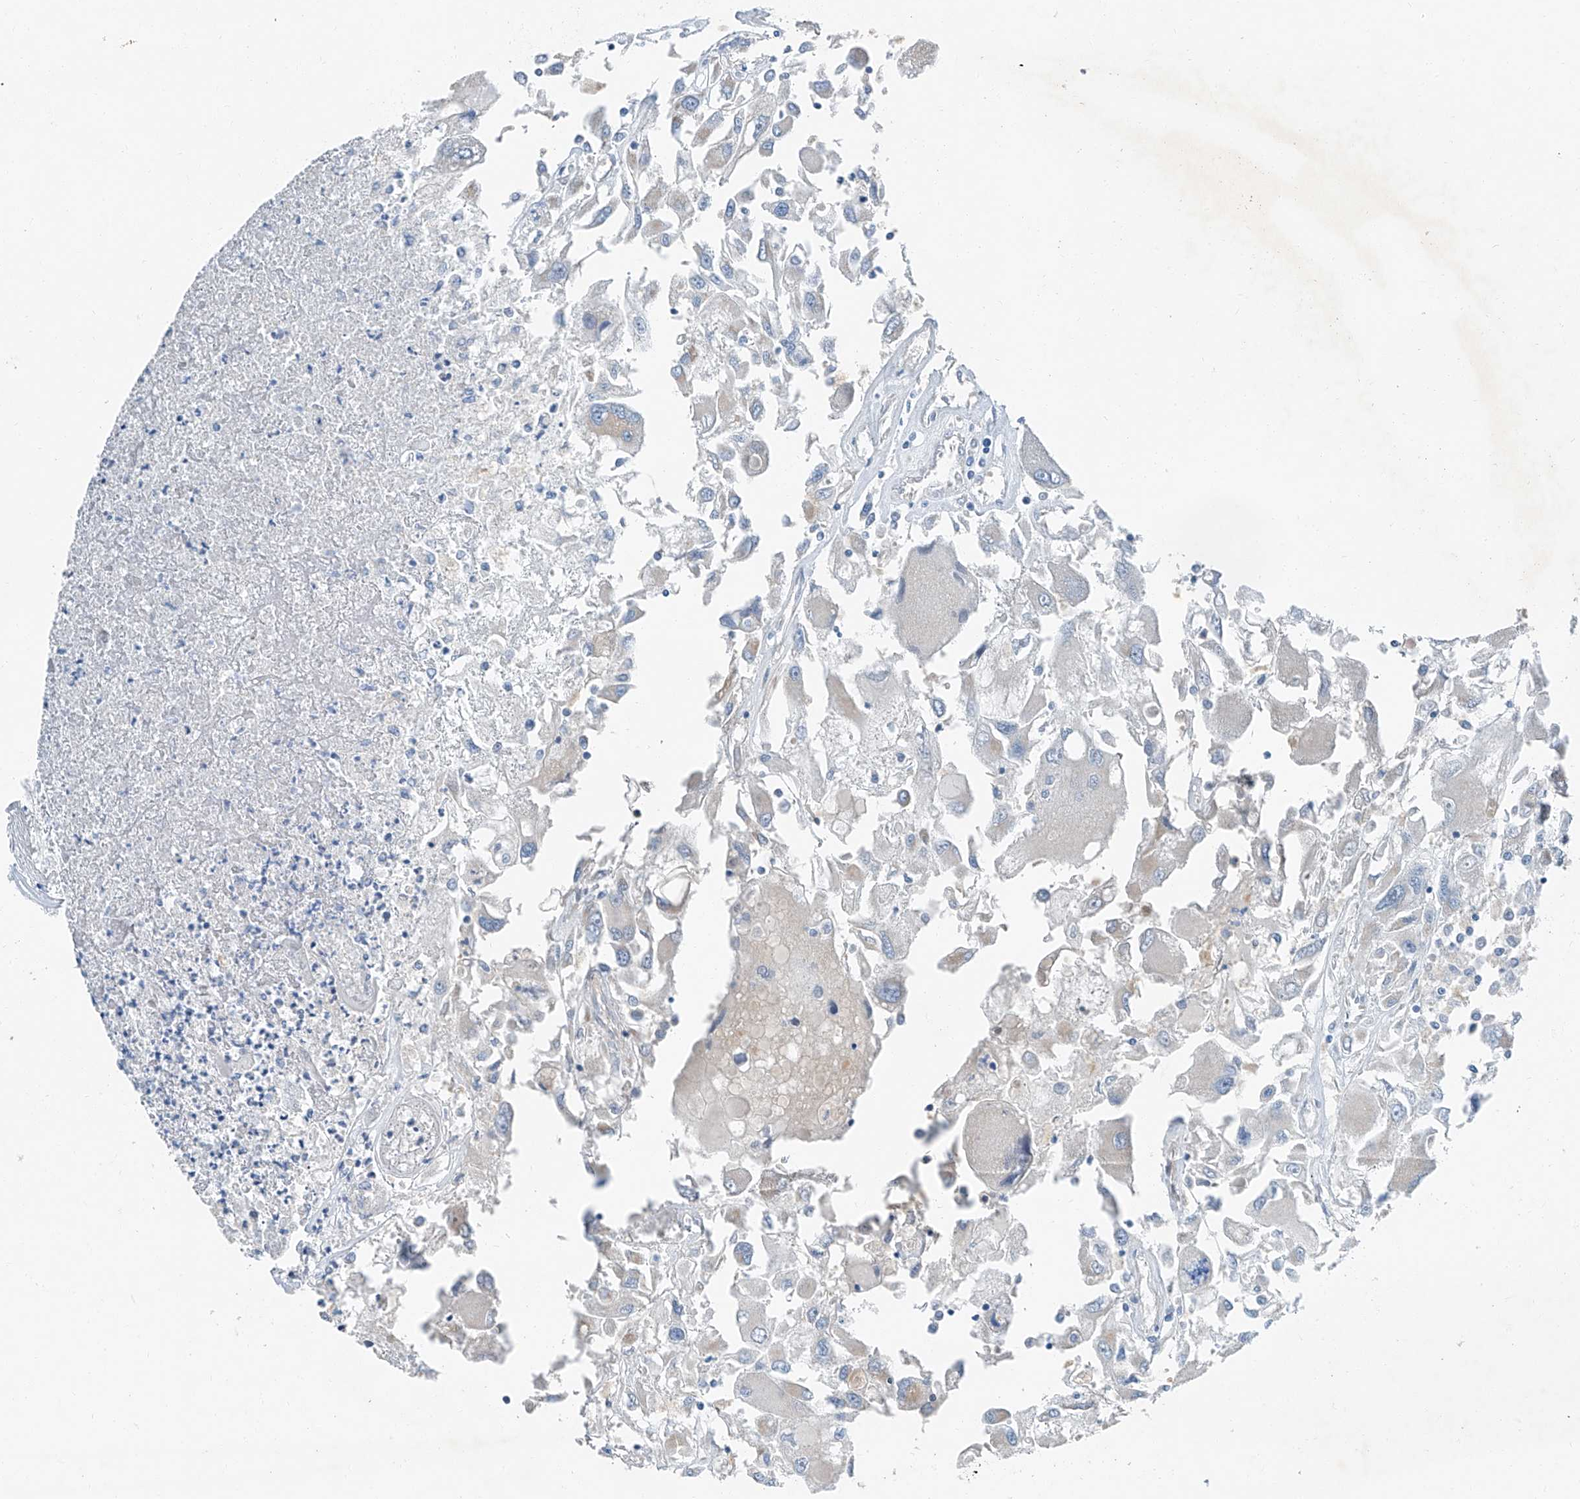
{"staining": {"intensity": "negative", "quantity": "none", "location": "none"}, "tissue": "renal cancer", "cell_type": "Tumor cells", "image_type": "cancer", "snomed": [{"axis": "morphology", "description": "Adenocarcinoma, NOS"}, {"axis": "topography", "description": "Kidney"}], "caption": "Tumor cells are negative for brown protein staining in renal cancer (adenocarcinoma).", "gene": "MDGA1", "patient": {"sex": "female", "age": 52}}